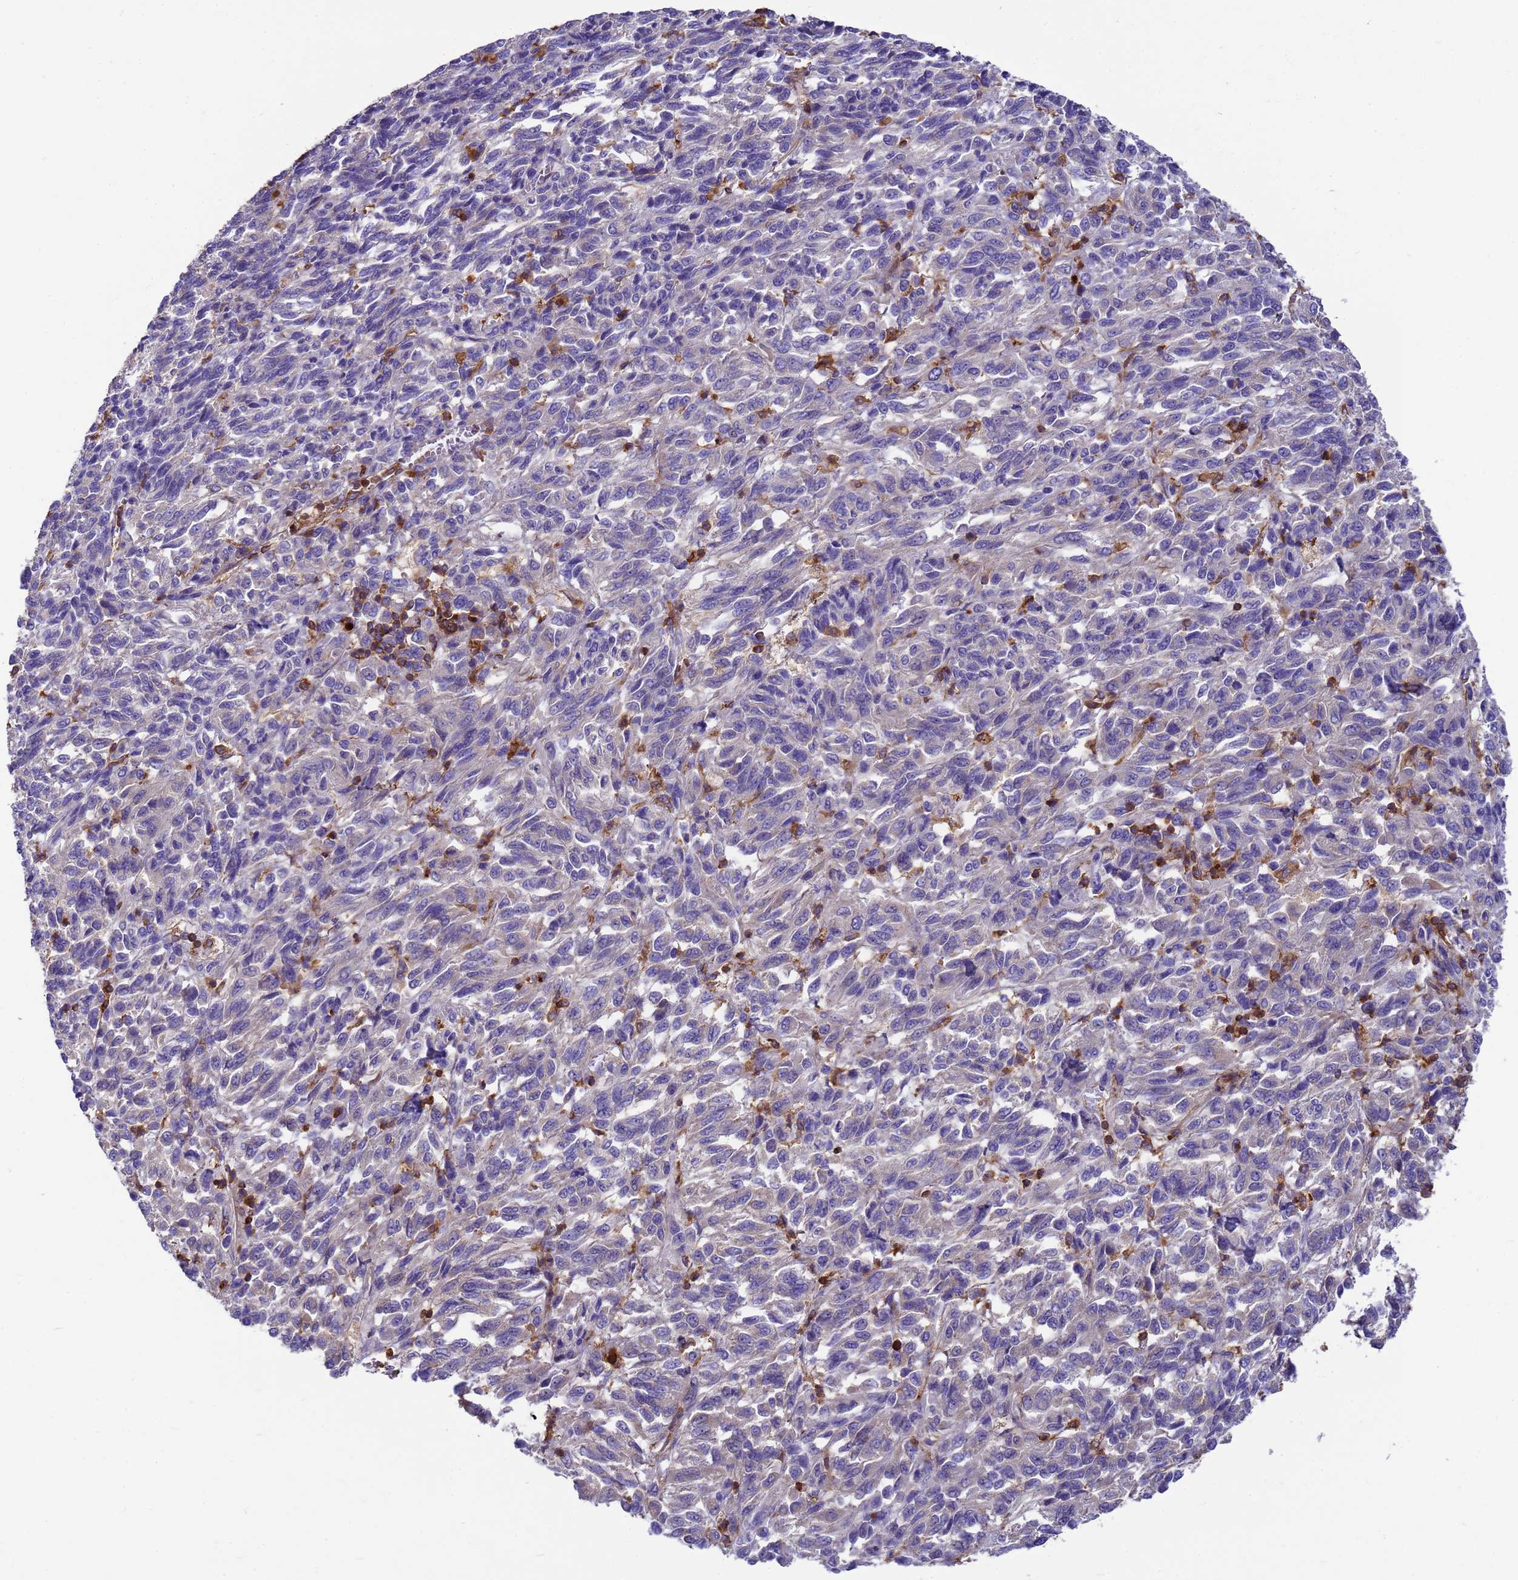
{"staining": {"intensity": "negative", "quantity": "none", "location": "none"}, "tissue": "melanoma", "cell_type": "Tumor cells", "image_type": "cancer", "snomed": [{"axis": "morphology", "description": "Malignant melanoma, Metastatic site"}, {"axis": "topography", "description": "Lung"}], "caption": "IHC image of malignant melanoma (metastatic site) stained for a protein (brown), which exhibits no staining in tumor cells.", "gene": "ZNF235", "patient": {"sex": "male", "age": 64}}